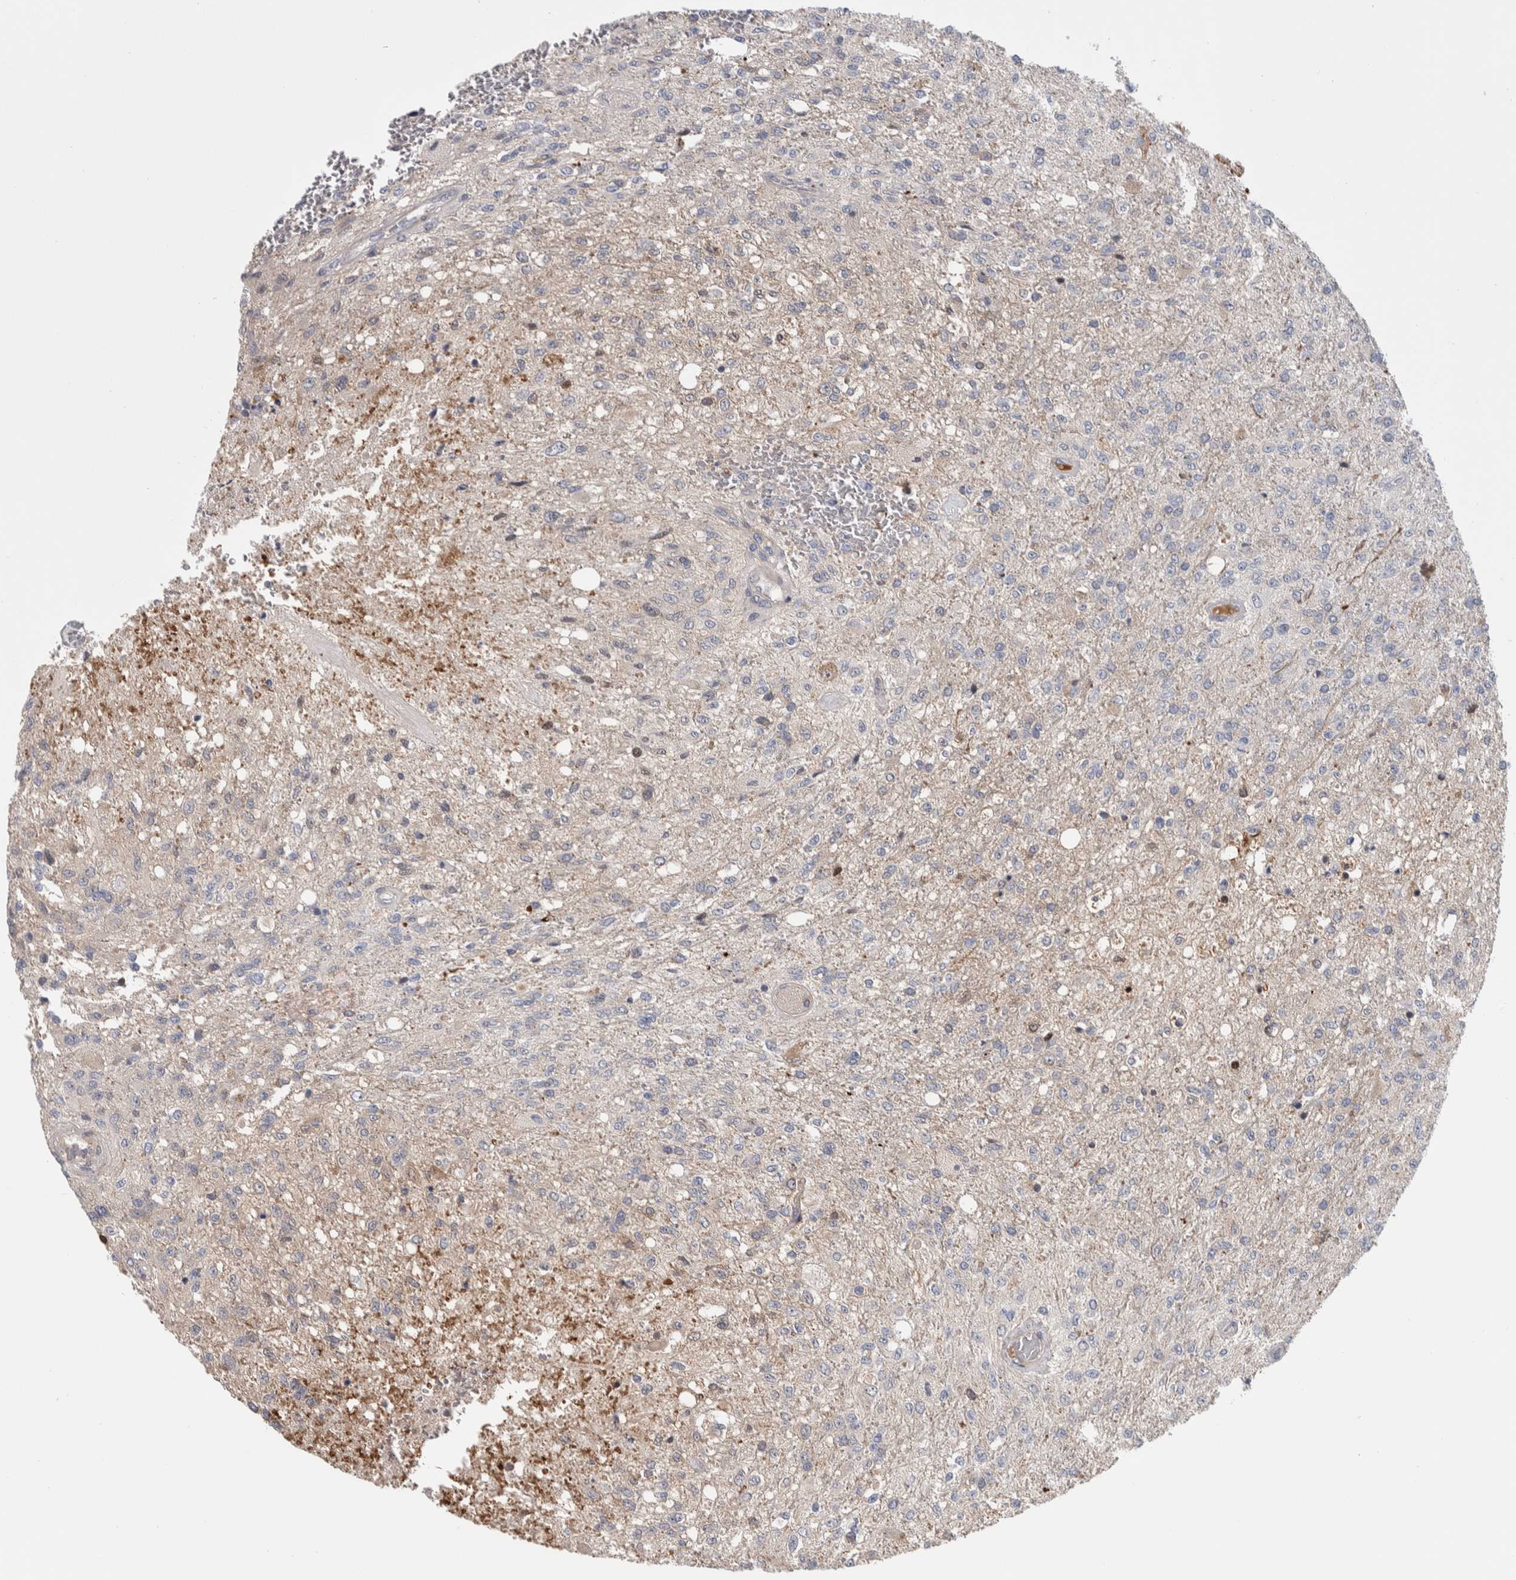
{"staining": {"intensity": "negative", "quantity": "none", "location": "none"}, "tissue": "glioma", "cell_type": "Tumor cells", "image_type": "cancer", "snomed": [{"axis": "morphology", "description": "Normal tissue, NOS"}, {"axis": "morphology", "description": "Glioma, malignant, High grade"}, {"axis": "topography", "description": "Cerebral cortex"}], "caption": "This is a image of immunohistochemistry staining of glioma, which shows no positivity in tumor cells.", "gene": "ZNF862", "patient": {"sex": "male", "age": 77}}